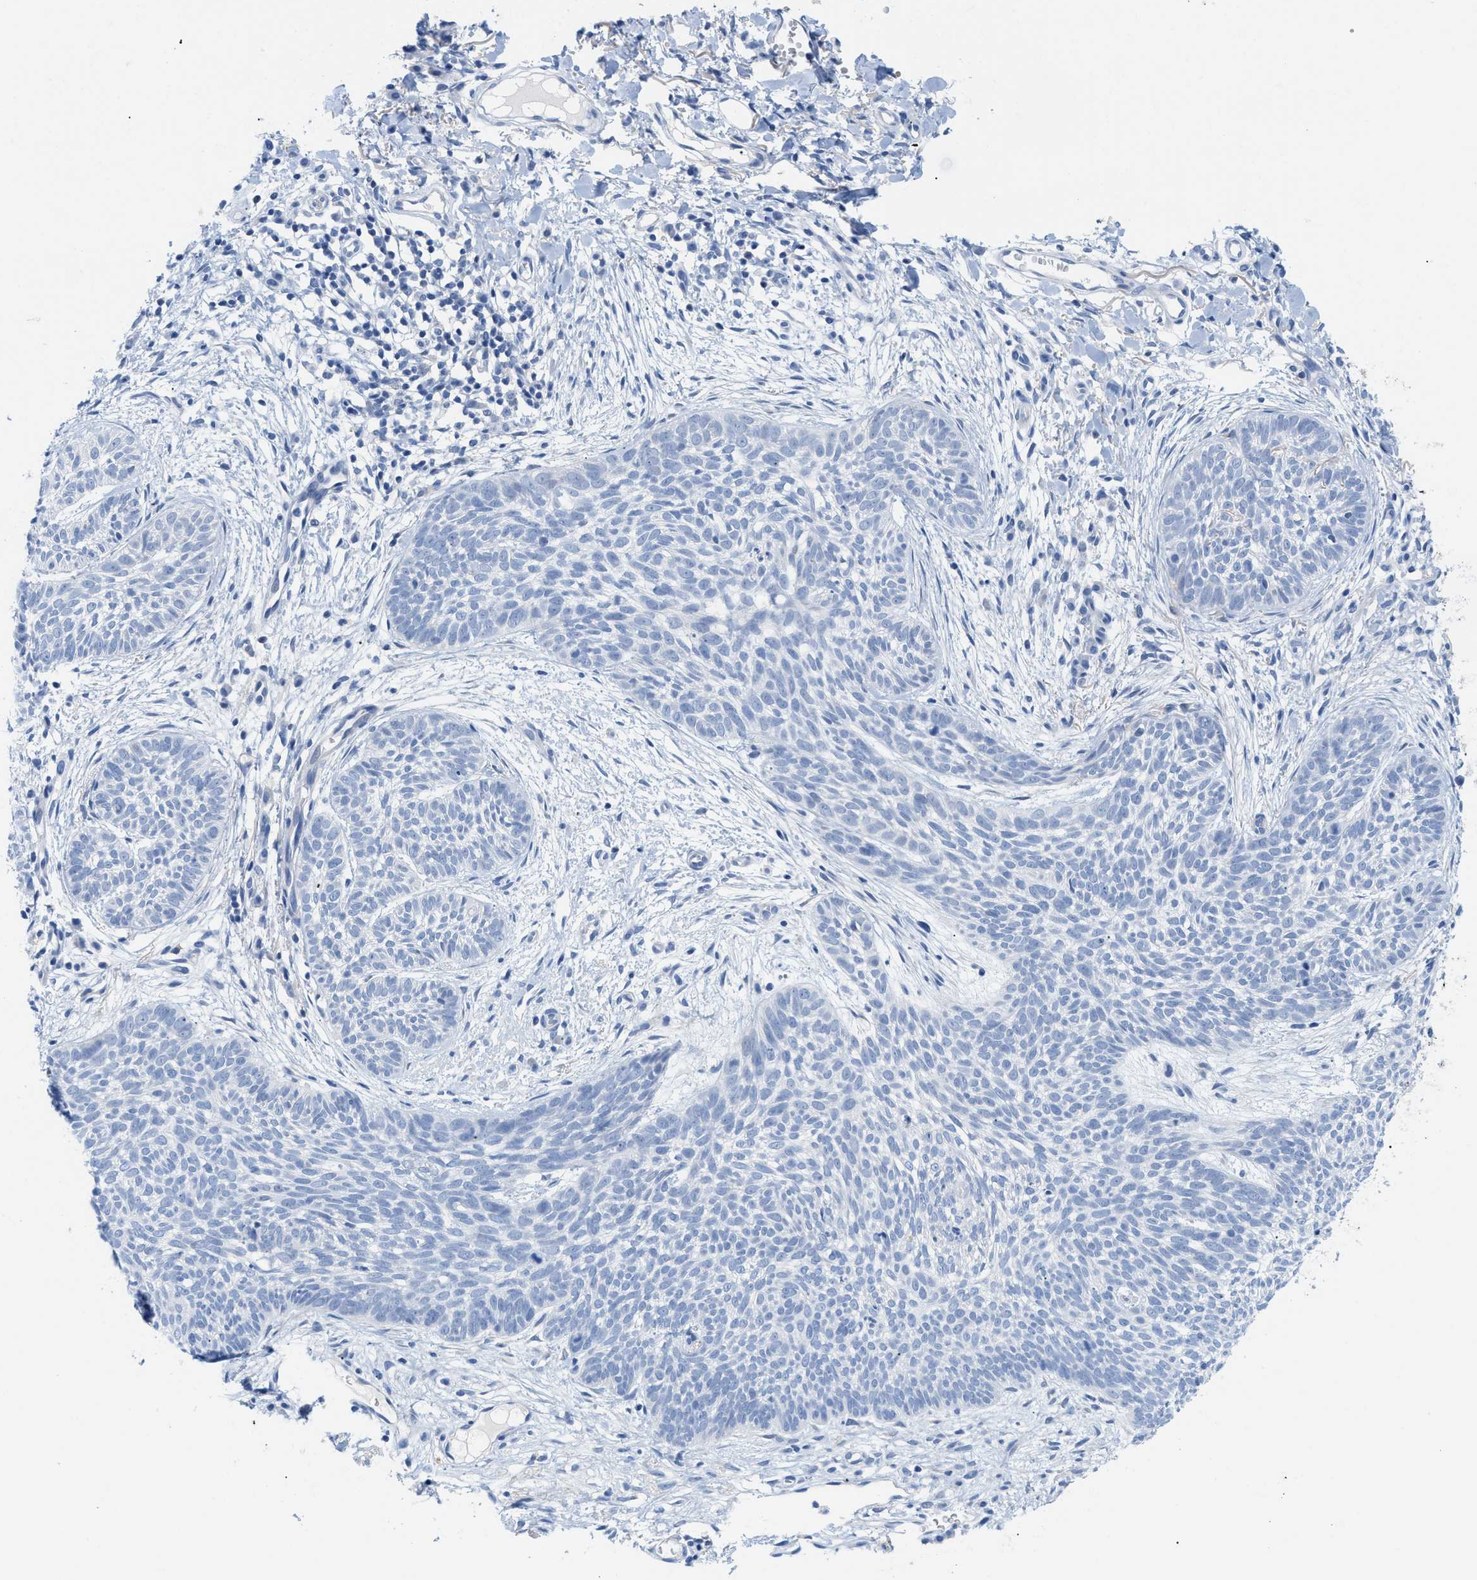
{"staining": {"intensity": "negative", "quantity": "none", "location": "none"}, "tissue": "skin cancer", "cell_type": "Tumor cells", "image_type": "cancer", "snomed": [{"axis": "morphology", "description": "Basal cell carcinoma"}, {"axis": "topography", "description": "Skin"}], "caption": "IHC of human skin cancer exhibits no expression in tumor cells.", "gene": "BPGM", "patient": {"sex": "female", "age": 59}}